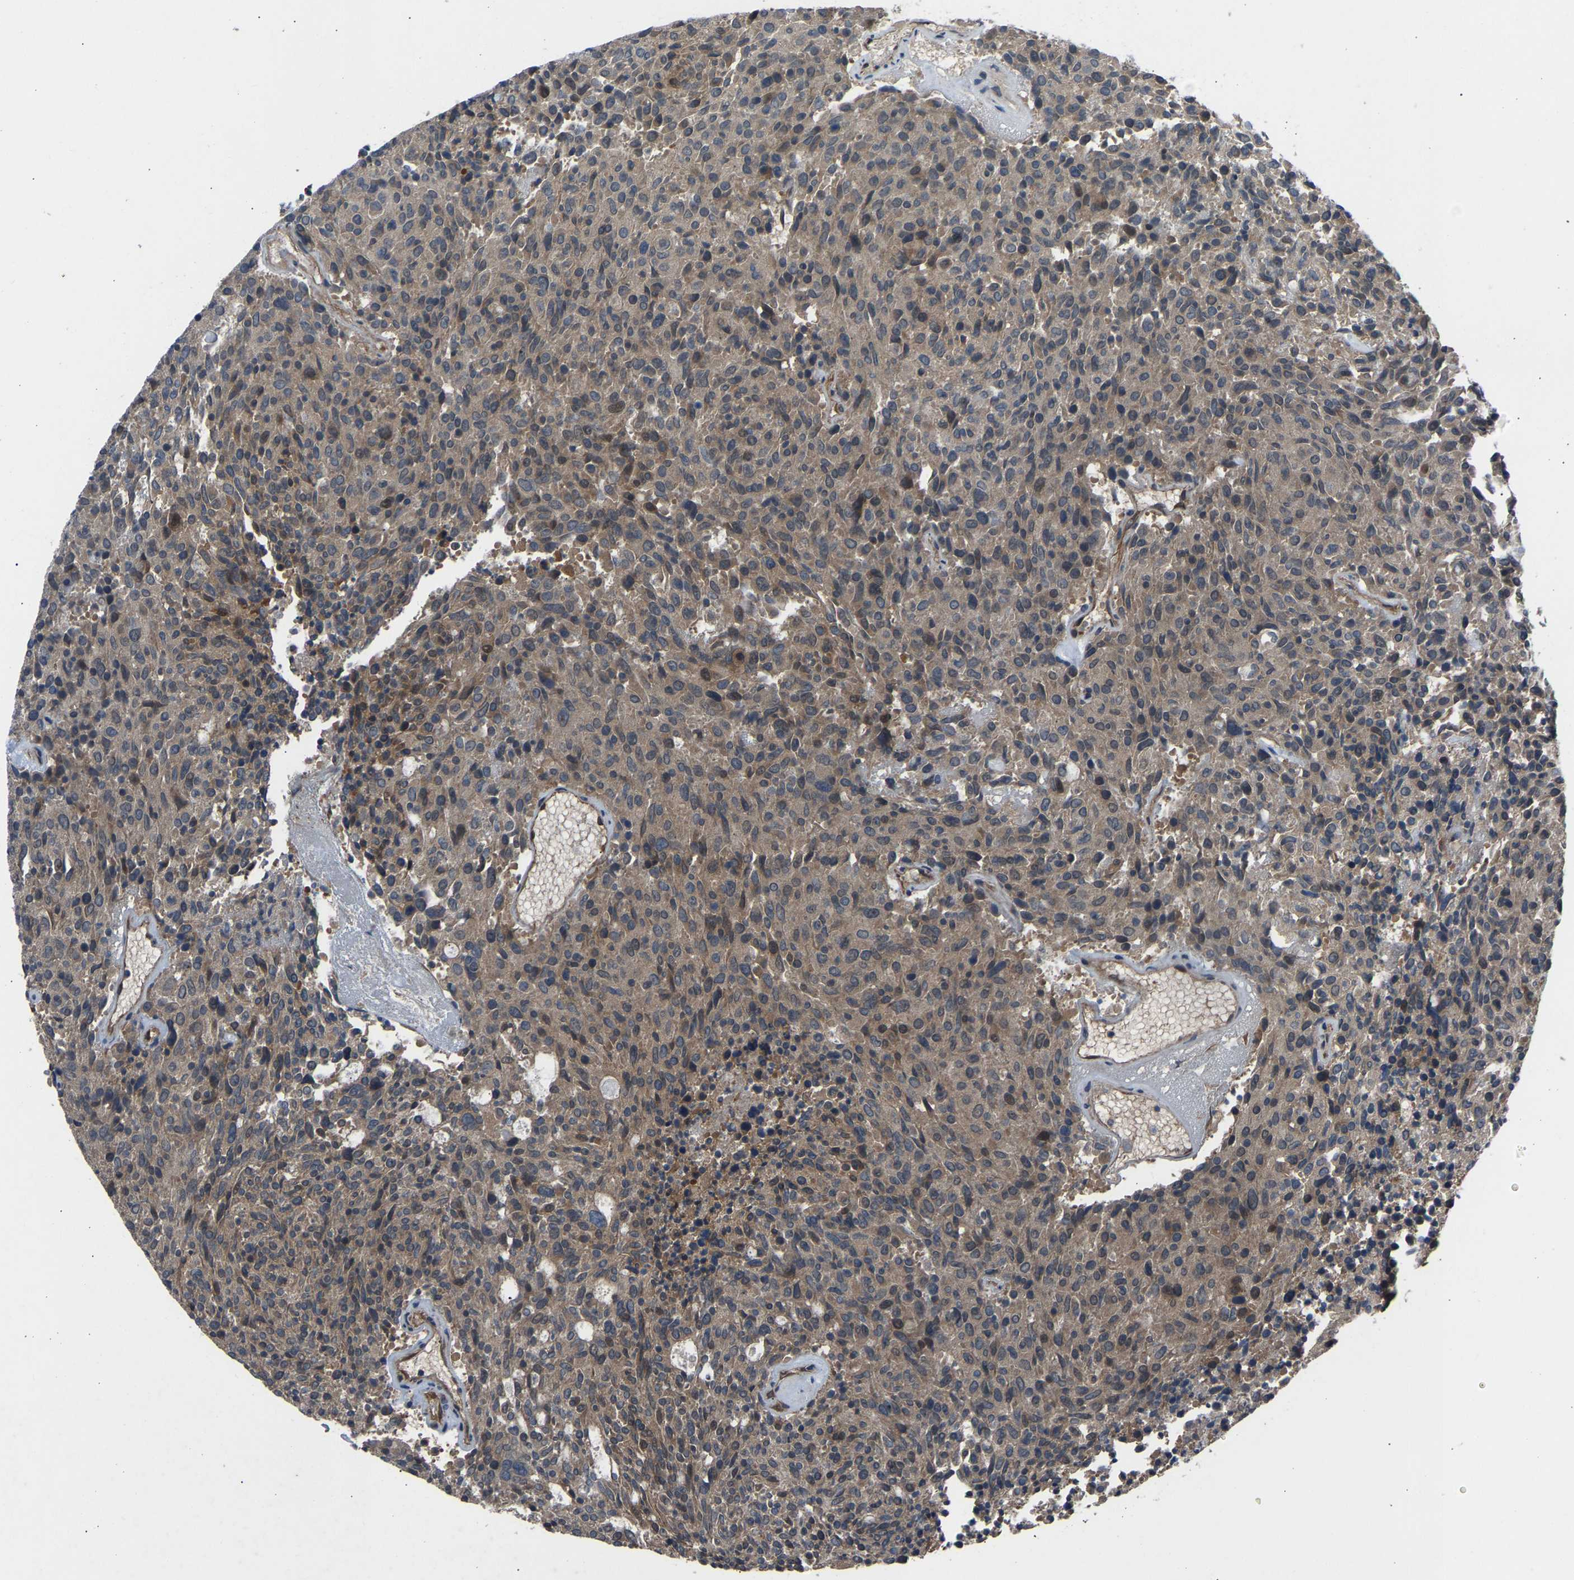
{"staining": {"intensity": "weak", "quantity": ">75%", "location": "cytoplasmic/membranous"}, "tissue": "carcinoid", "cell_type": "Tumor cells", "image_type": "cancer", "snomed": [{"axis": "morphology", "description": "Carcinoid, malignant, NOS"}, {"axis": "topography", "description": "Pancreas"}], "caption": "Weak cytoplasmic/membranous protein expression is identified in approximately >75% of tumor cells in malignant carcinoid.", "gene": "GAS2L1", "patient": {"sex": "female", "age": 54}}